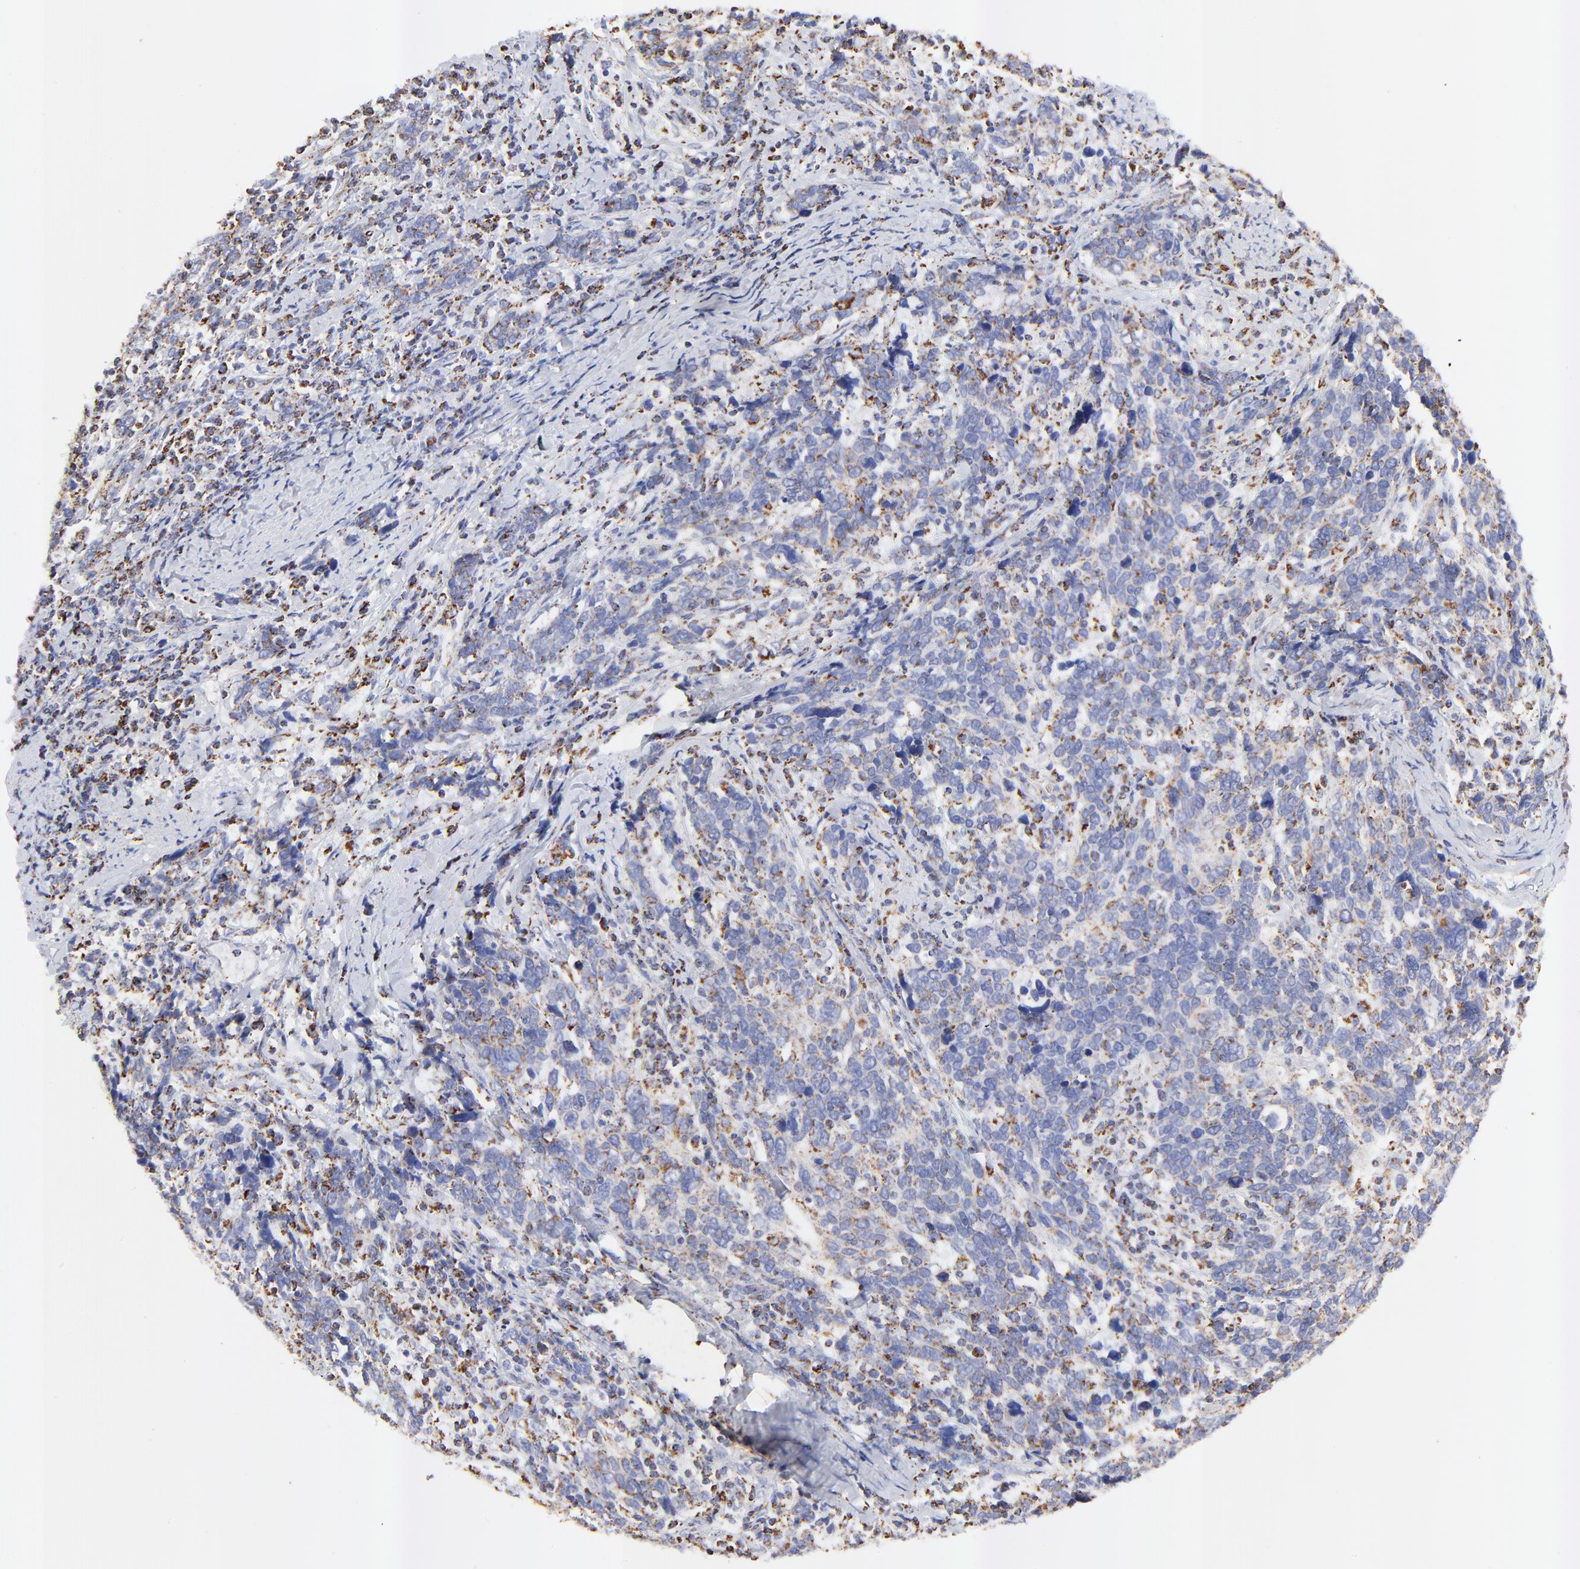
{"staining": {"intensity": "weak", "quantity": "25%-75%", "location": "cytoplasmic/membranous"}, "tissue": "cervical cancer", "cell_type": "Tumor cells", "image_type": "cancer", "snomed": [{"axis": "morphology", "description": "Squamous cell carcinoma, NOS"}, {"axis": "topography", "description": "Cervix"}], "caption": "Immunohistochemistry staining of cervical cancer, which shows low levels of weak cytoplasmic/membranous positivity in about 25%-75% of tumor cells indicating weak cytoplasmic/membranous protein expression. The staining was performed using DAB (3,3'-diaminobenzidine) (brown) for protein detection and nuclei were counterstained in hematoxylin (blue).", "gene": "COX4I1", "patient": {"sex": "female", "age": 41}}